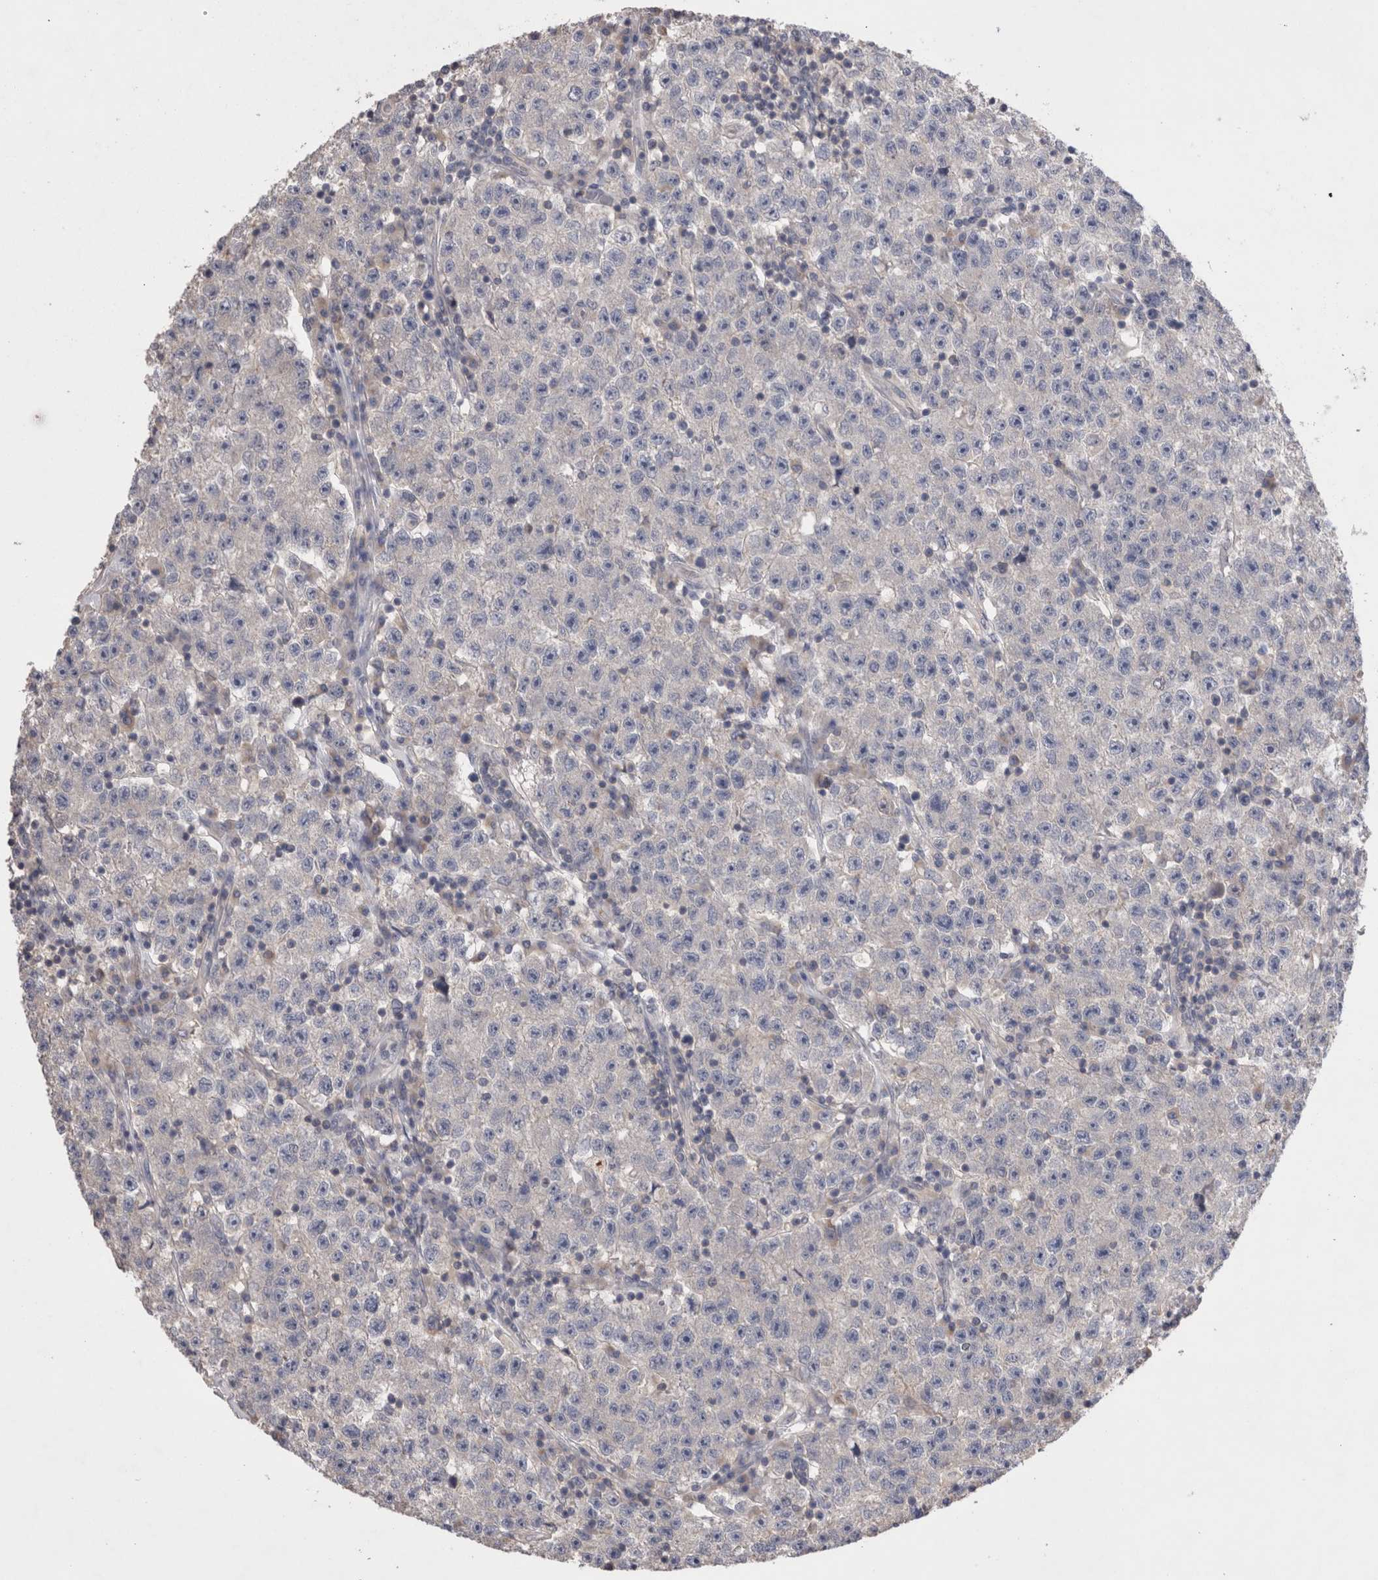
{"staining": {"intensity": "weak", "quantity": "<25%", "location": "cytoplasmic/membranous"}, "tissue": "testis cancer", "cell_type": "Tumor cells", "image_type": "cancer", "snomed": [{"axis": "morphology", "description": "Seminoma, NOS"}, {"axis": "topography", "description": "Testis"}], "caption": "Testis seminoma stained for a protein using immunohistochemistry demonstrates no expression tumor cells.", "gene": "OTOR", "patient": {"sex": "male", "age": 22}}